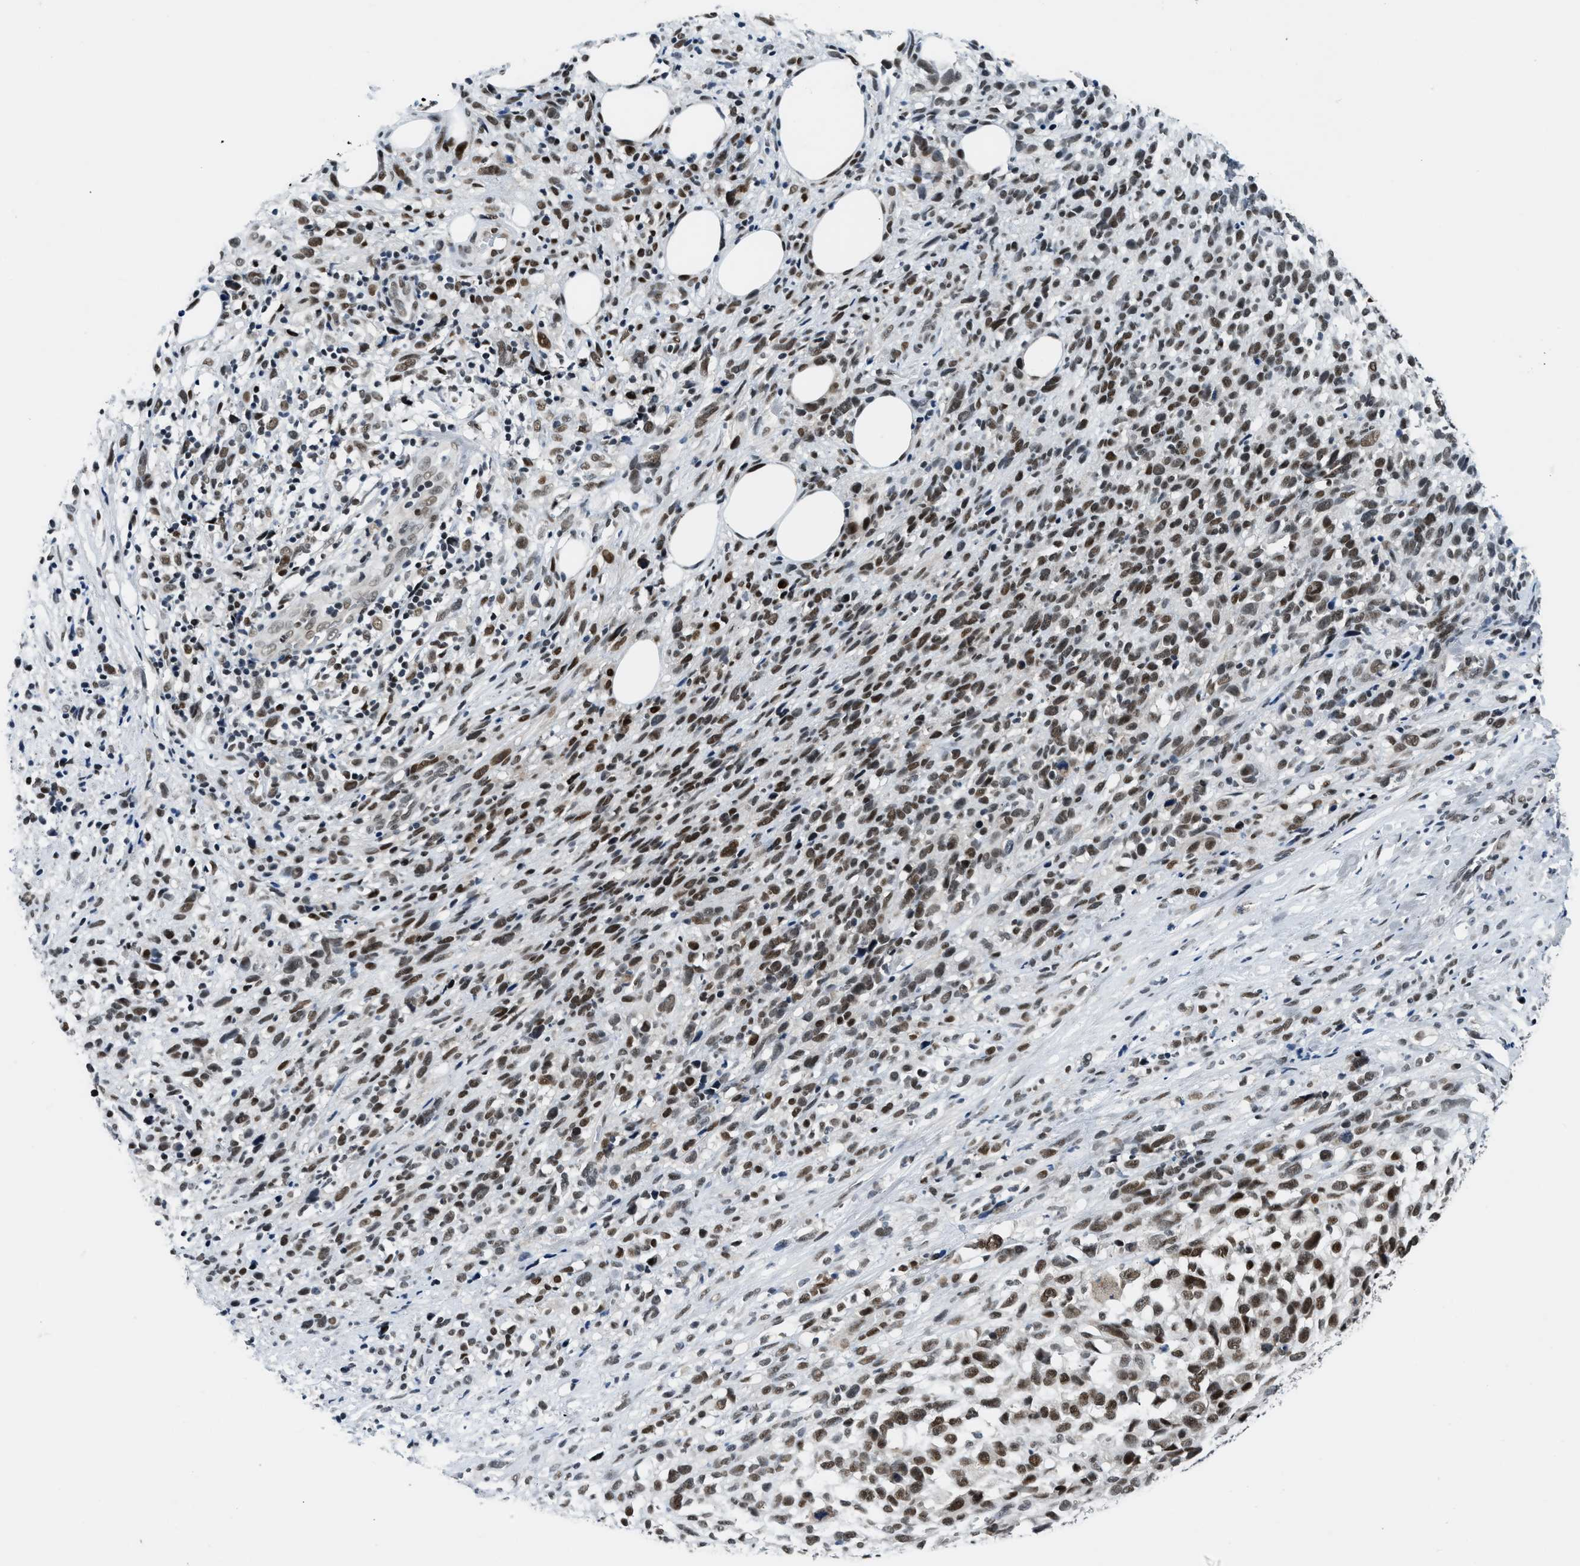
{"staining": {"intensity": "moderate", "quantity": ">75%", "location": "nuclear"}, "tissue": "melanoma", "cell_type": "Tumor cells", "image_type": "cancer", "snomed": [{"axis": "morphology", "description": "Malignant melanoma, NOS"}, {"axis": "topography", "description": "Skin"}], "caption": "Human melanoma stained with a protein marker shows moderate staining in tumor cells.", "gene": "NCOA1", "patient": {"sex": "female", "age": 55}}